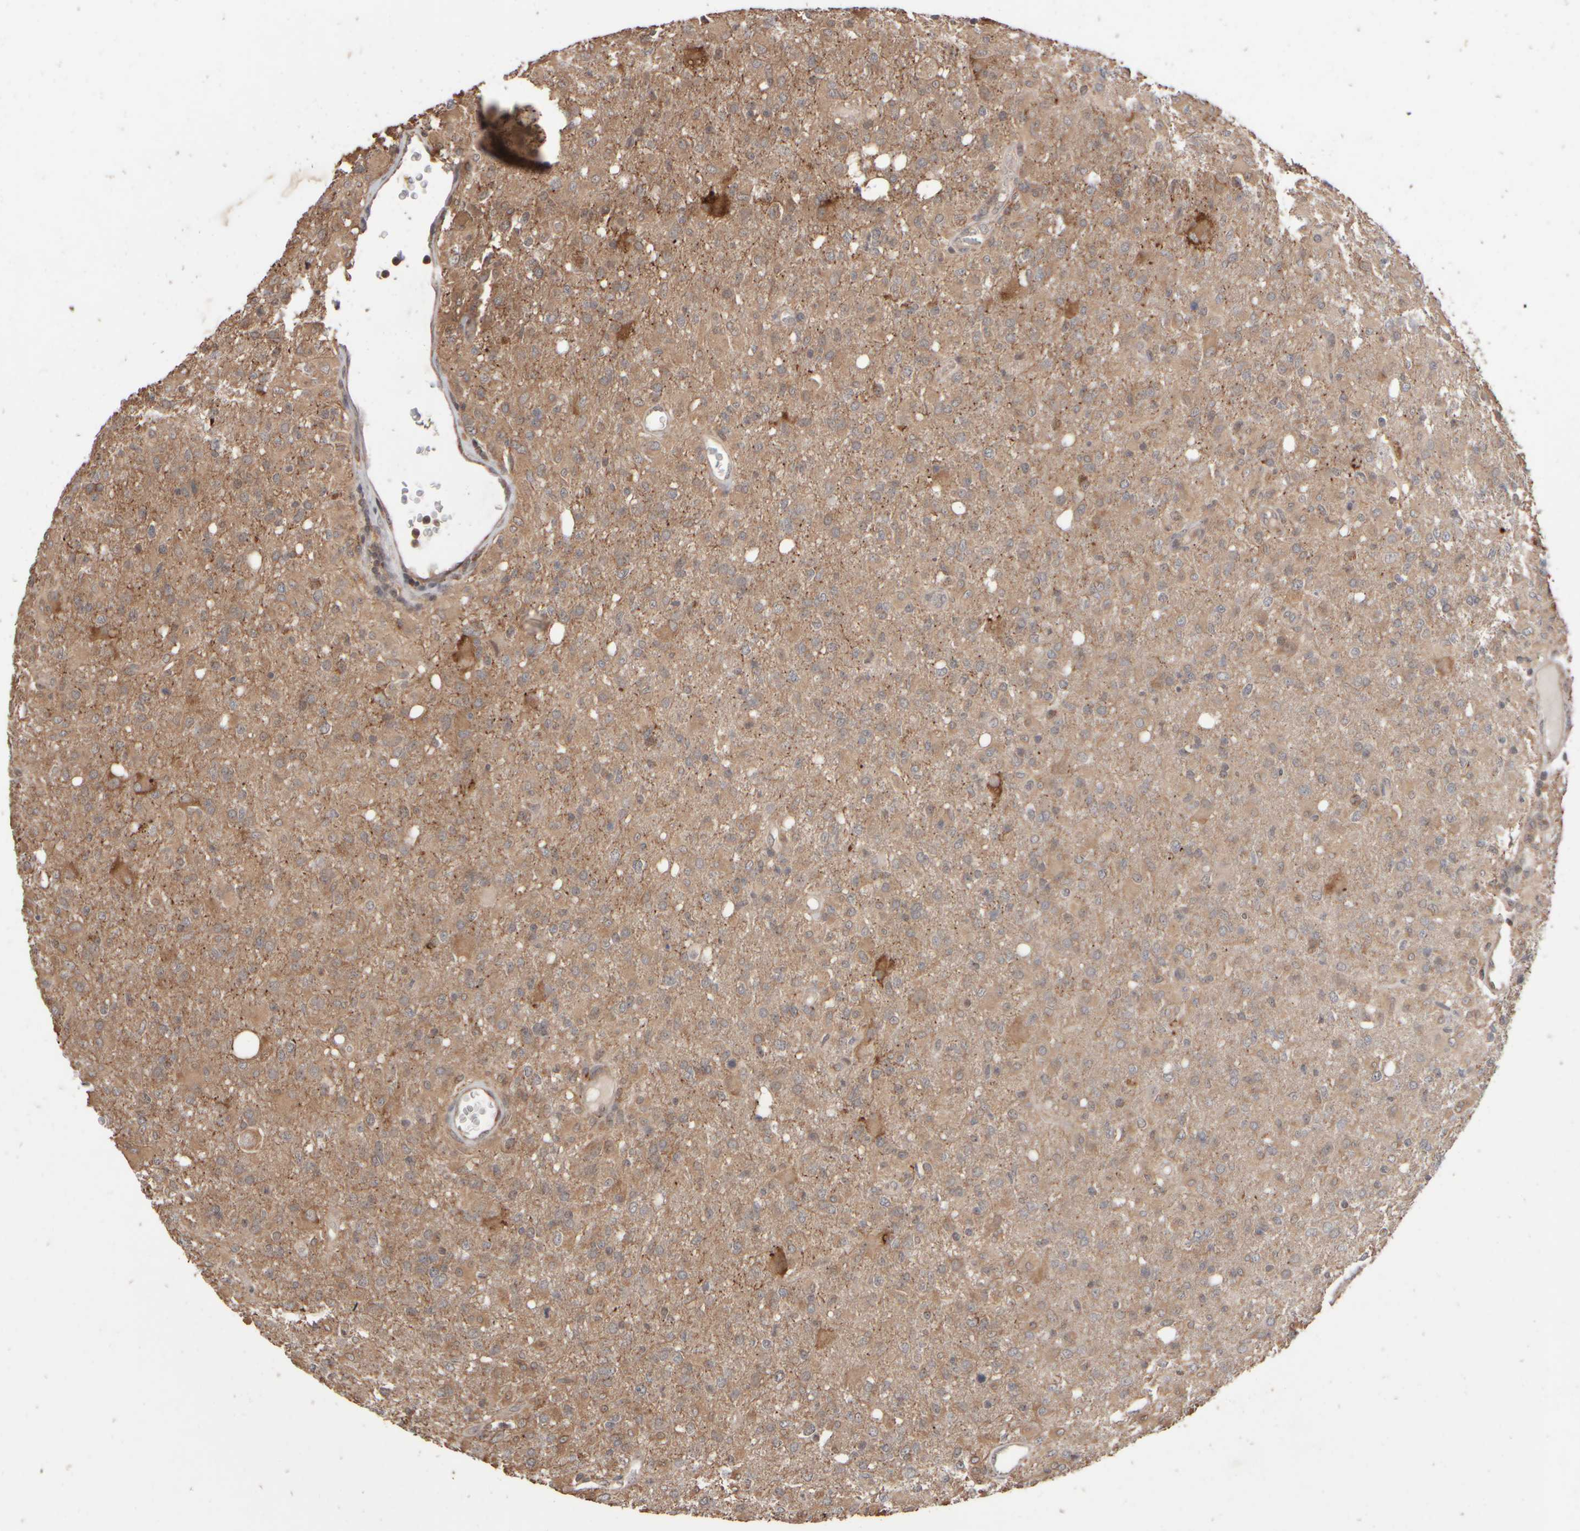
{"staining": {"intensity": "weak", "quantity": ">75%", "location": "cytoplasmic/membranous"}, "tissue": "glioma", "cell_type": "Tumor cells", "image_type": "cancer", "snomed": [{"axis": "morphology", "description": "Glioma, malignant, High grade"}, {"axis": "topography", "description": "Brain"}], "caption": "Glioma tissue exhibits weak cytoplasmic/membranous staining in about >75% of tumor cells, visualized by immunohistochemistry.", "gene": "ABHD11", "patient": {"sex": "female", "age": 57}}